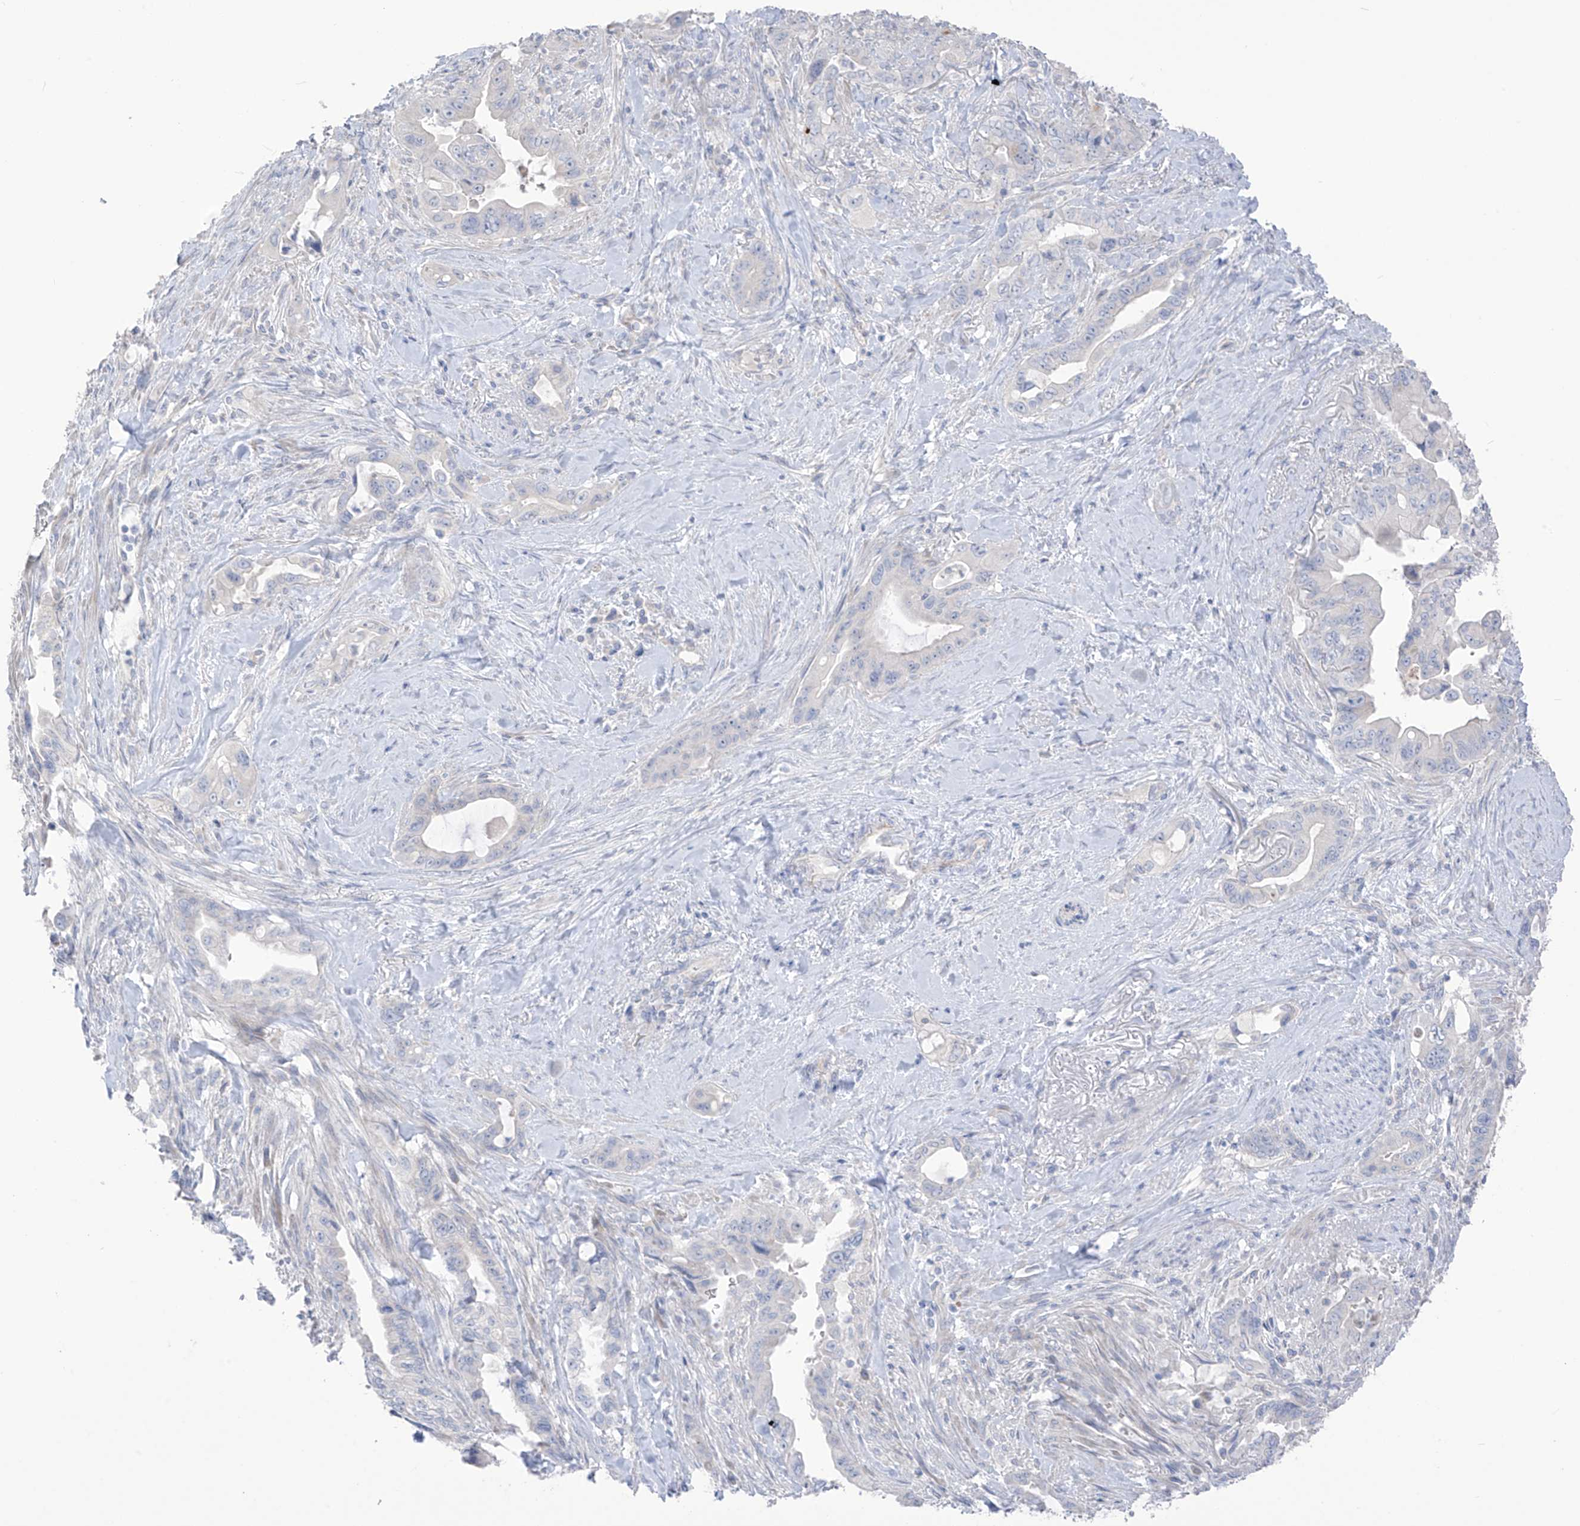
{"staining": {"intensity": "negative", "quantity": "none", "location": "none"}, "tissue": "pancreatic cancer", "cell_type": "Tumor cells", "image_type": "cancer", "snomed": [{"axis": "morphology", "description": "Adenocarcinoma, NOS"}, {"axis": "topography", "description": "Pancreas"}], "caption": "Protein analysis of pancreatic adenocarcinoma reveals no significant positivity in tumor cells.", "gene": "ASPRV1", "patient": {"sex": "male", "age": 70}}